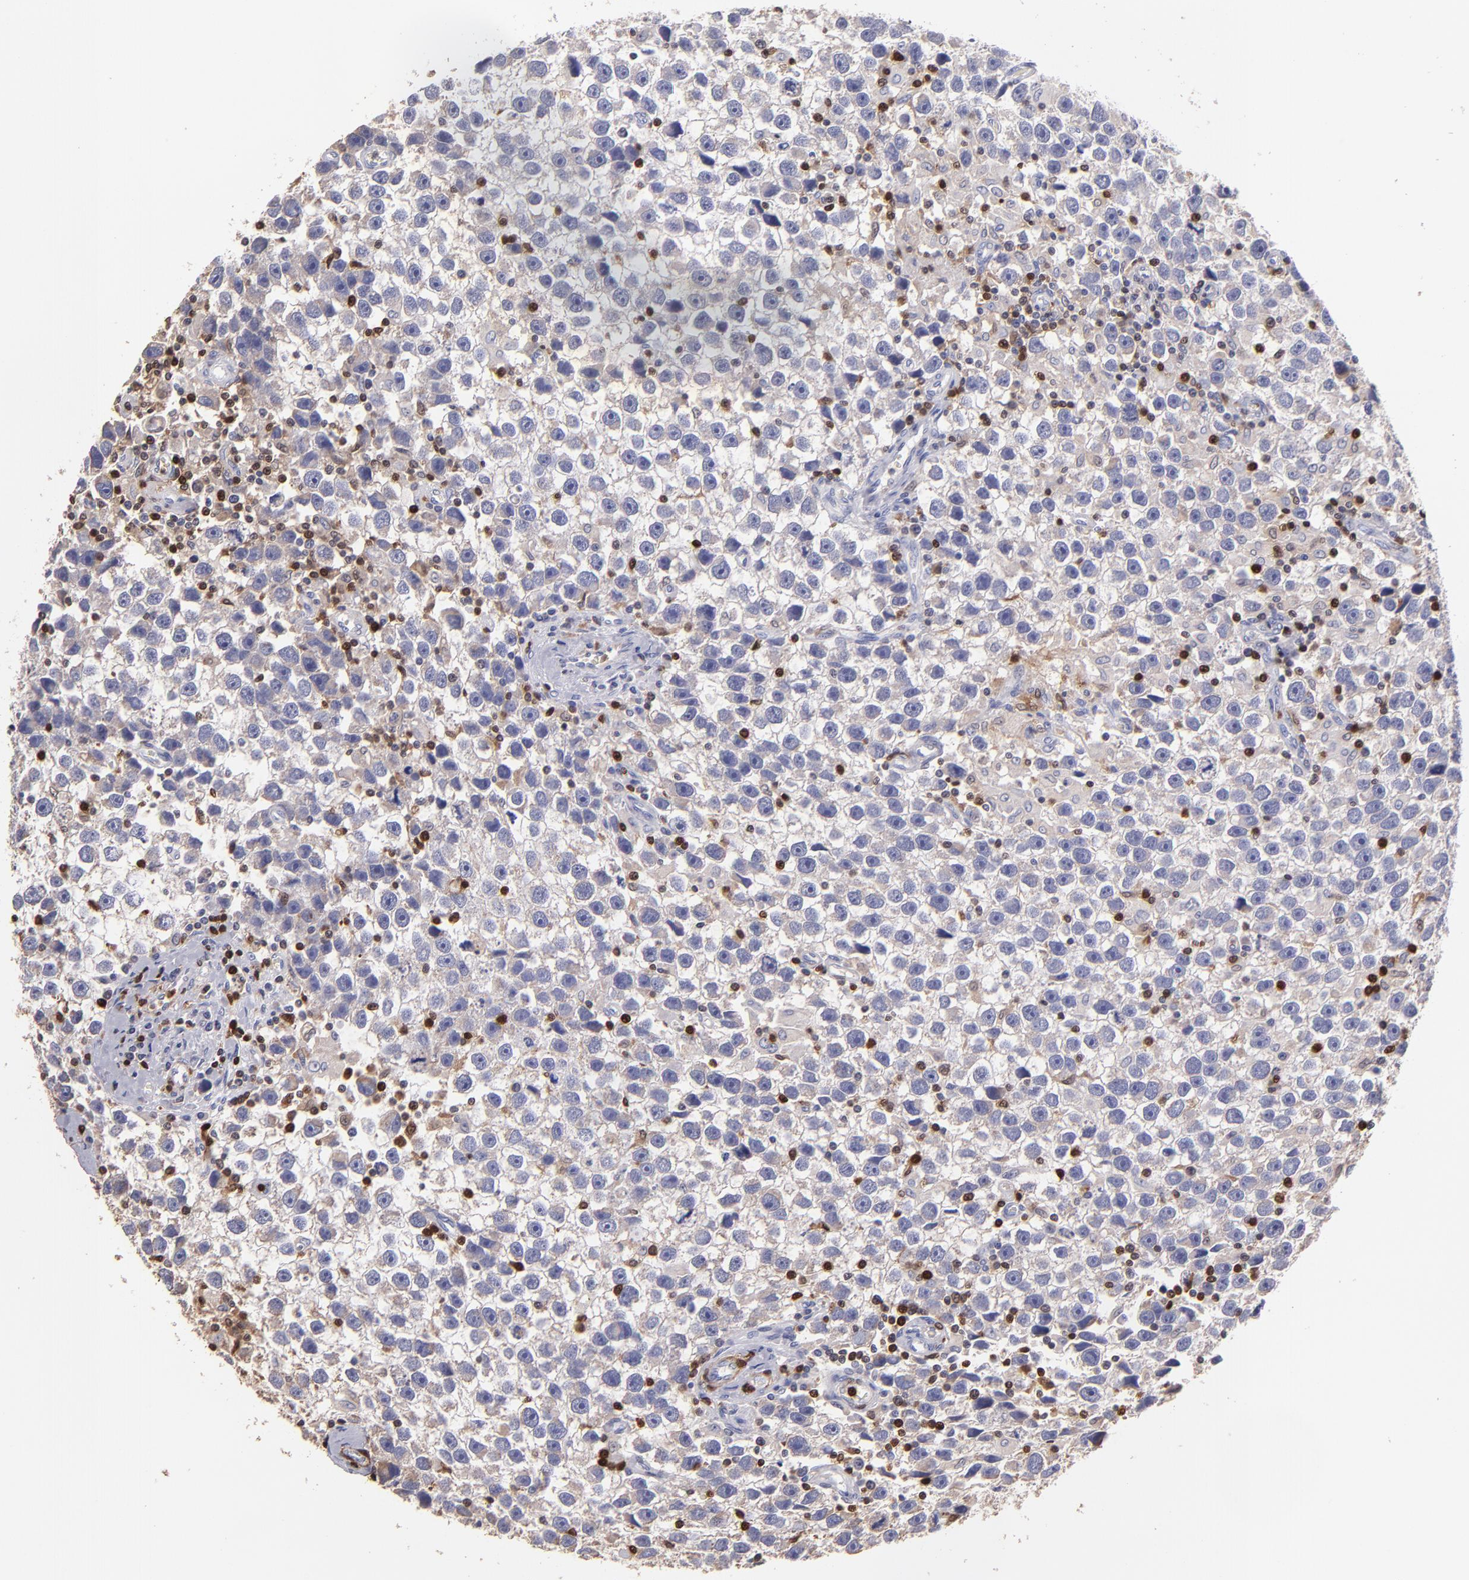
{"staining": {"intensity": "weak", "quantity": "25%-75%", "location": "cytoplasmic/membranous"}, "tissue": "testis cancer", "cell_type": "Tumor cells", "image_type": "cancer", "snomed": [{"axis": "morphology", "description": "Seminoma, NOS"}, {"axis": "topography", "description": "Testis"}], "caption": "Protein staining shows weak cytoplasmic/membranous expression in approximately 25%-75% of tumor cells in testis cancer. The staining was performed using DAB (3,3'-diaminobenzidine) to visualize the protein expression in brown, while the nuclei were stained in blue with hematoxylin (Magnification: 20x).", "gene": "S100A4", "patient": {"sex": "male", "age": 43}}